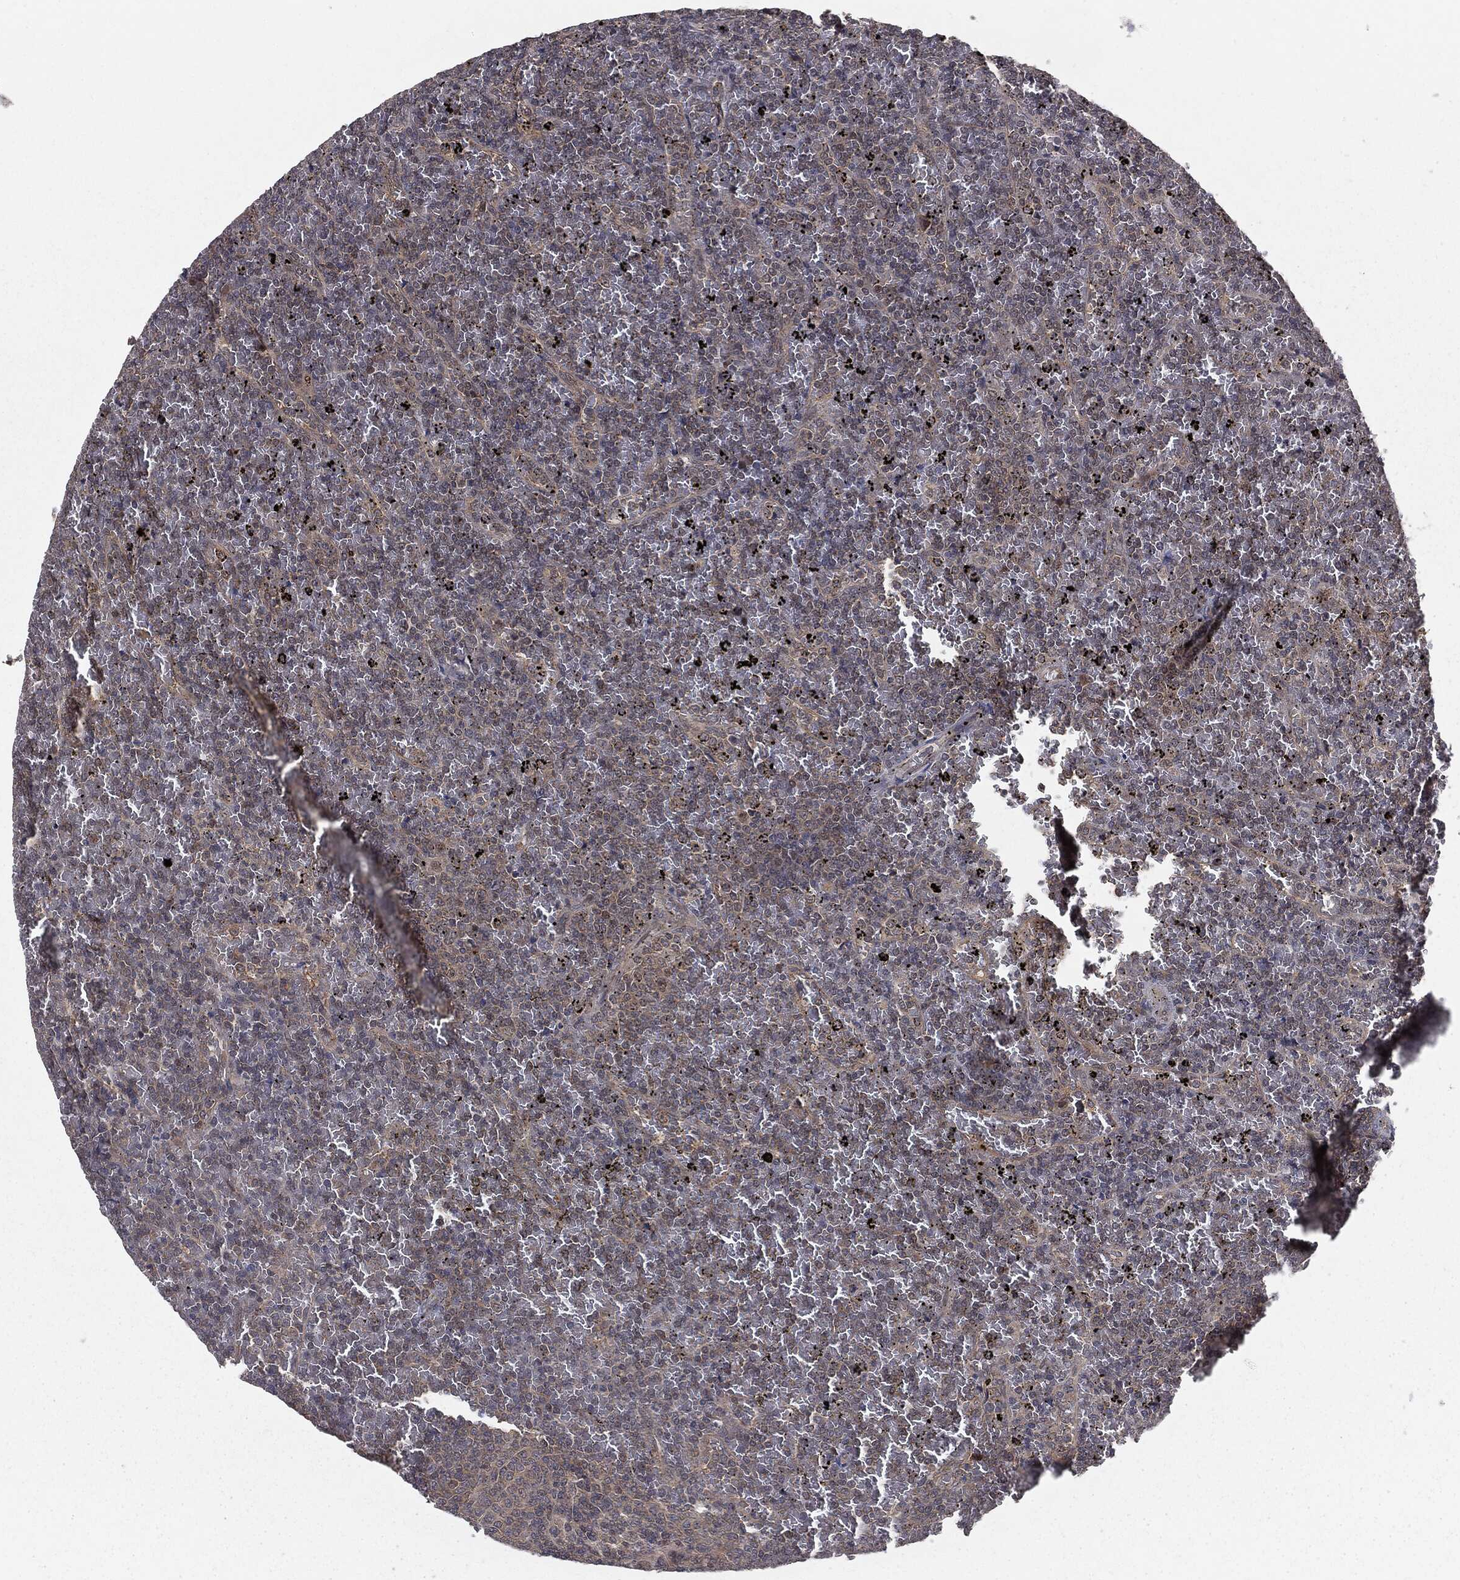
{"staining": {"intensity": "negative", "quantity": "none", "location": "none"}, "tissue": "lymphoma", "cell_type": "Tumor cells", "image_type": "cancer", "snomed": [{"axis": "morphology", "description": "Malignant lymphoma, non-Hodgkin's type, Low grade"}, {"axis": "topography", "description": "Spleen"}], "caption": "Tumor cells are negative for brown protein staining in lymphoma.", "gene": "FBXO7", "patient": {"sex": "female", "age": 77}}